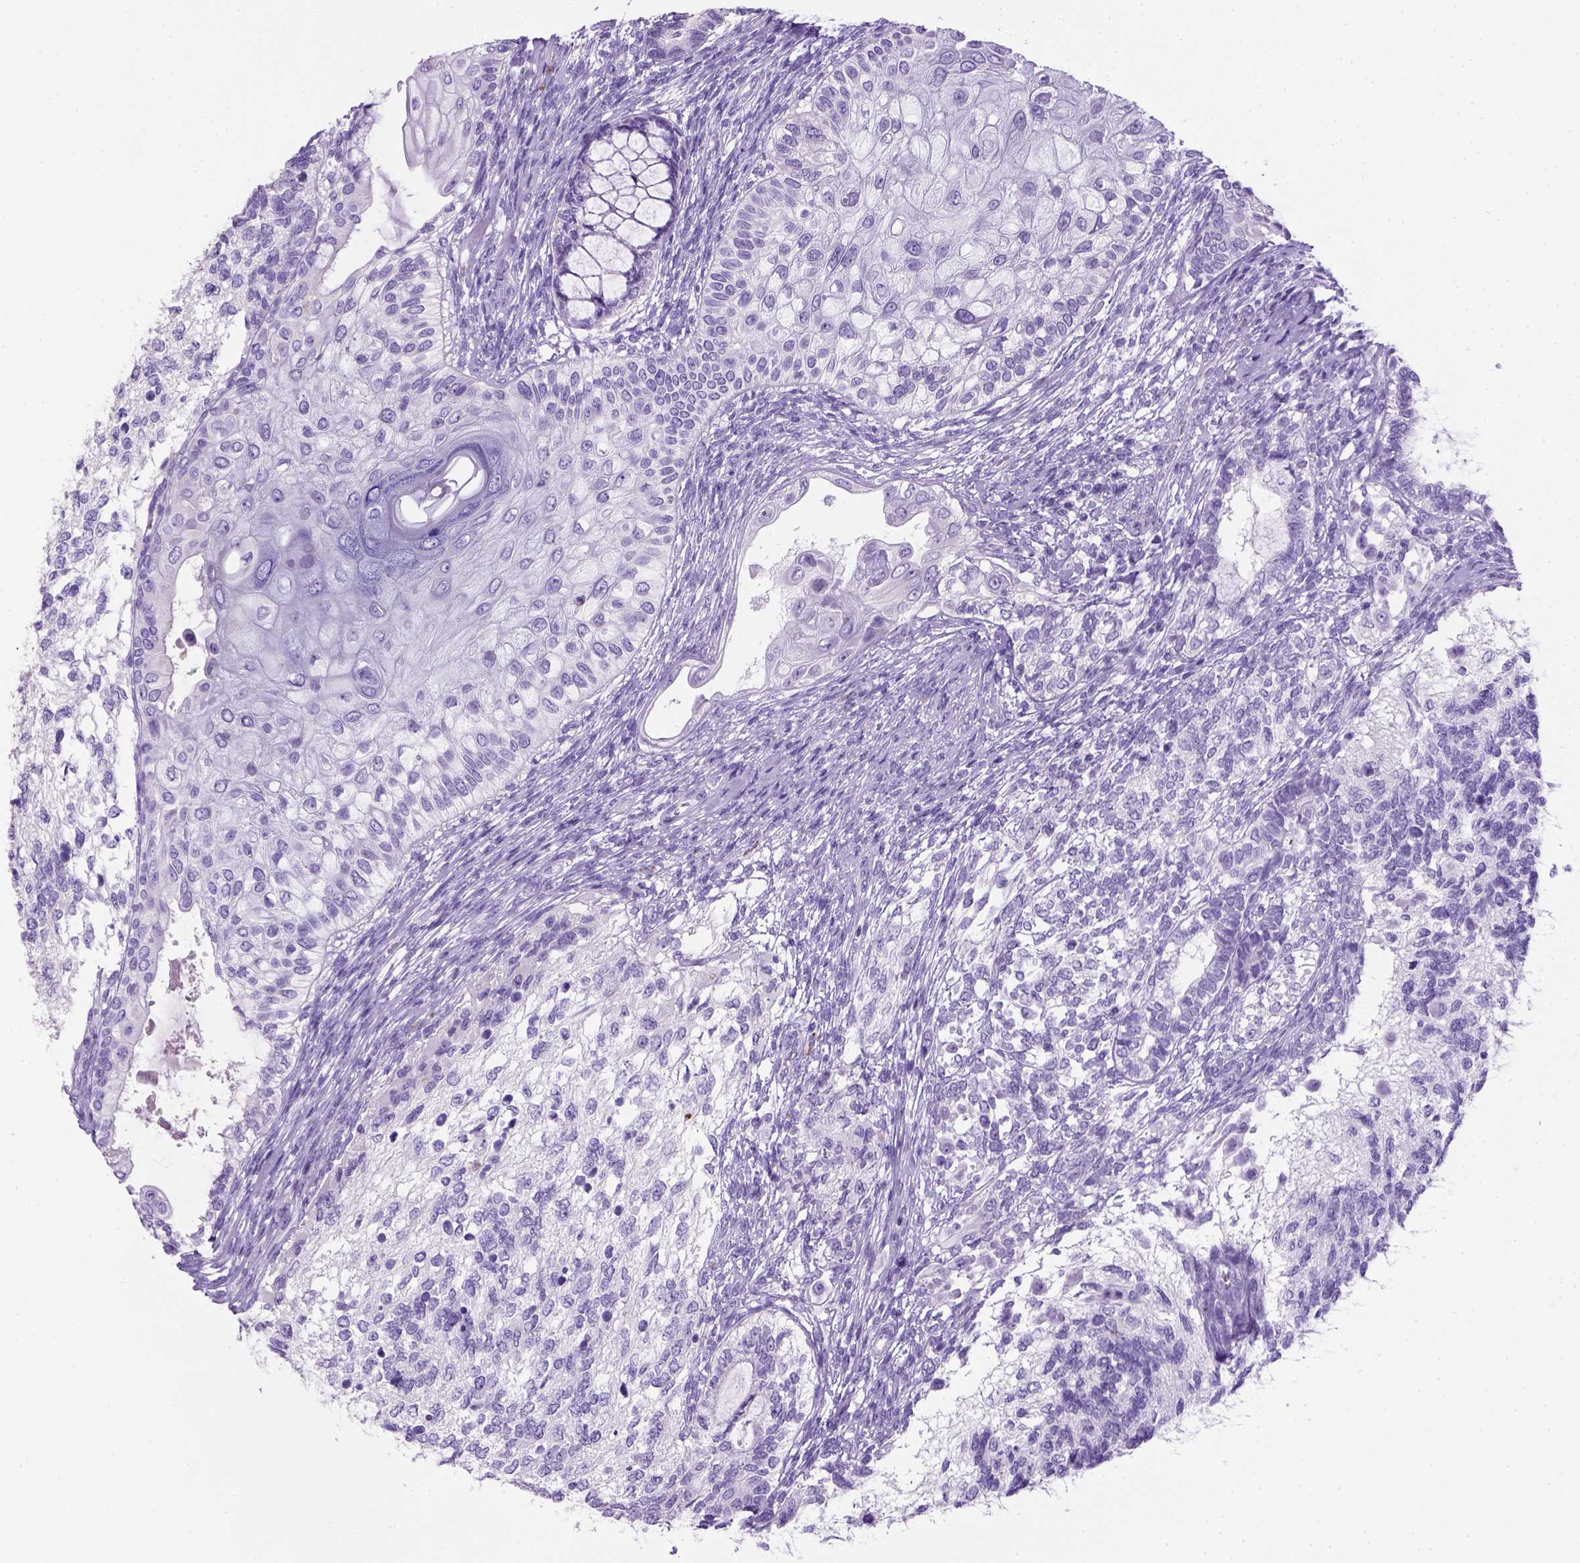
{"staining": {"intensity": "negative", "quantity": "none", "location": "none"}, "tissue": "testis cancer", "cell_type": "Tumor cells", "image_type": "cancer", "snomed": [{"axis": "morphology", "description": "Seminoma, NOS"}, {"axis": "morphology", "description": "Carcinoma, Embryonal, NOS"}, {"axis": "topography", "description": "Testis"}], "caption": "Histopathology image shows no significant protein expression in tumor cells of testis cancer (seminoma).", "gene": "KRT71", "patient": {"sex": "male", "age": 41}}